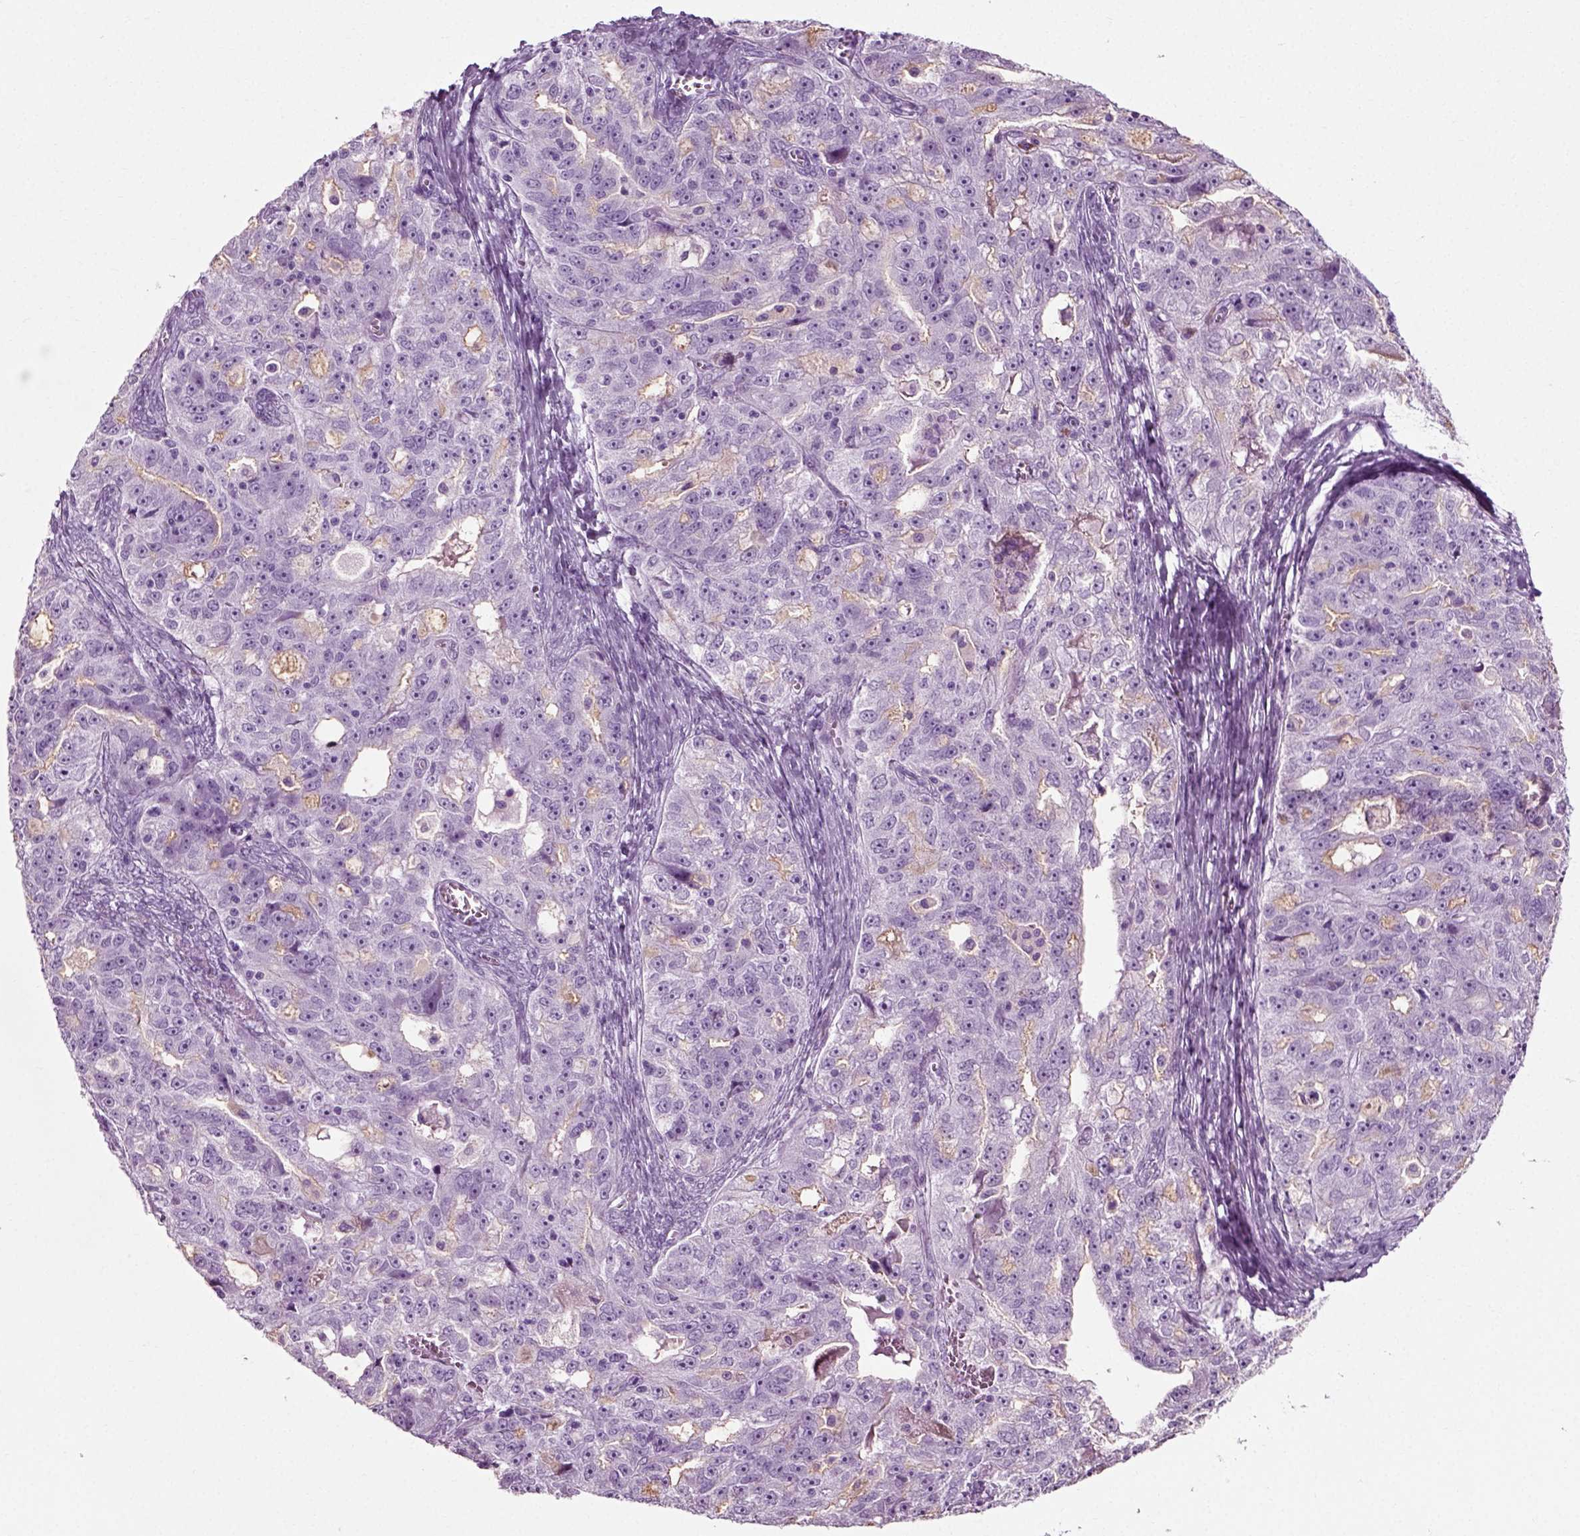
{"staining": {"intensity": "weak", "quantity": "<25%", "location": "cytoplasmic/membranous"}, "tissue": "ovarian cancer", "cell_type": "Tumor cells", "image_type": "cancer", "snomed": [{"axis": "morphology", "description": "Cystadenocarcinoma, serous, NOS"}, {"axis": "topography", "description": "Ovary"}], "caption": "The image shows no staining of tumor cells in ovarian cancer.", "gene": "SLC26A8", "patient": {"sex": "female", "age": 51}}